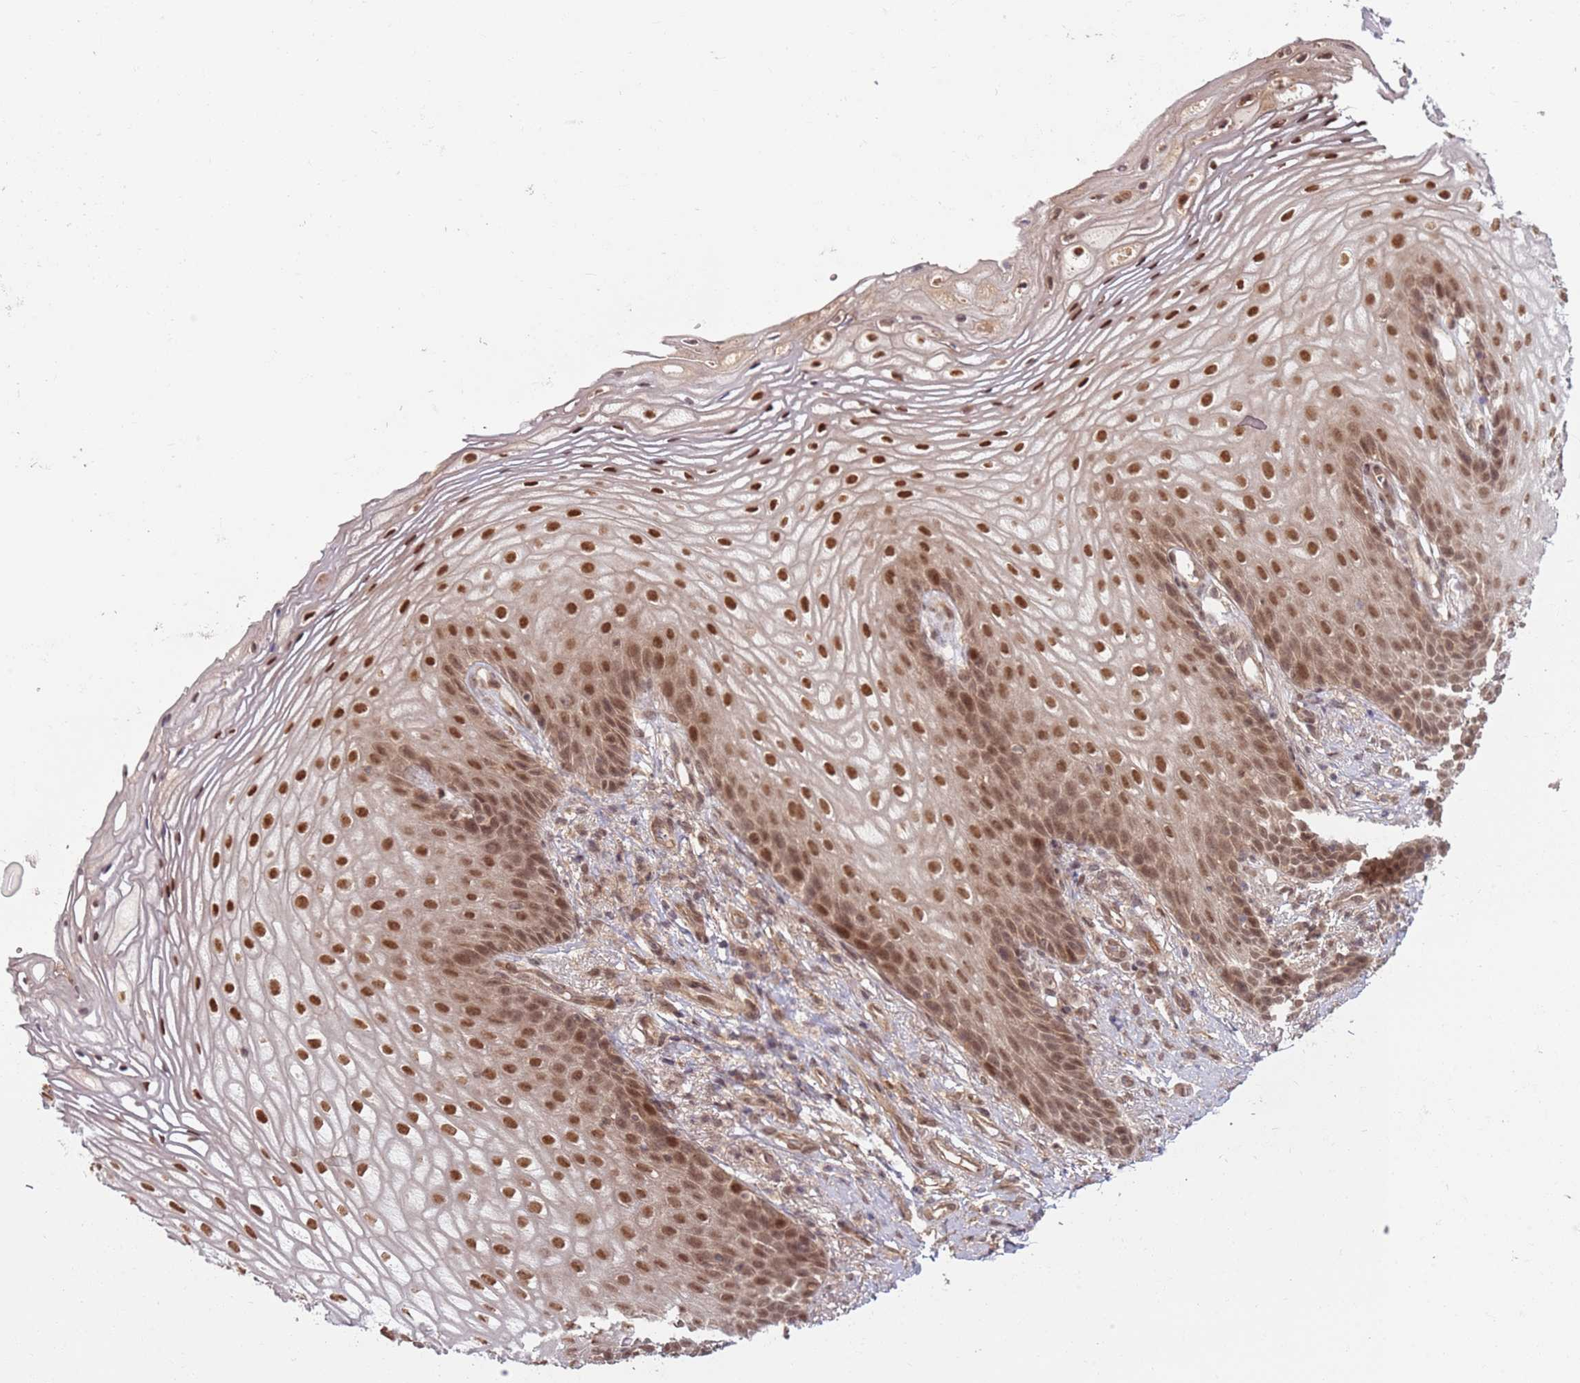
{"staining": {"intensity": "moderate", "quantity": ">75%", "location": "nuclear"}, "tissue": "vagina", "cell_type": "Squamous epithelial cells", "image_type": "normal", "snomed": [{"axis": "morphology", "description": "Normal tissue, NOS"}, {"axis": "topography", "description": "Vagina"}], "caption": "Normal vagina demonstrates moderate nuclear staining in approximately >75% of squamous epithelial cells.", "gene": "ADAMTS3", "patient": {"sex": "female", "age": 60}}